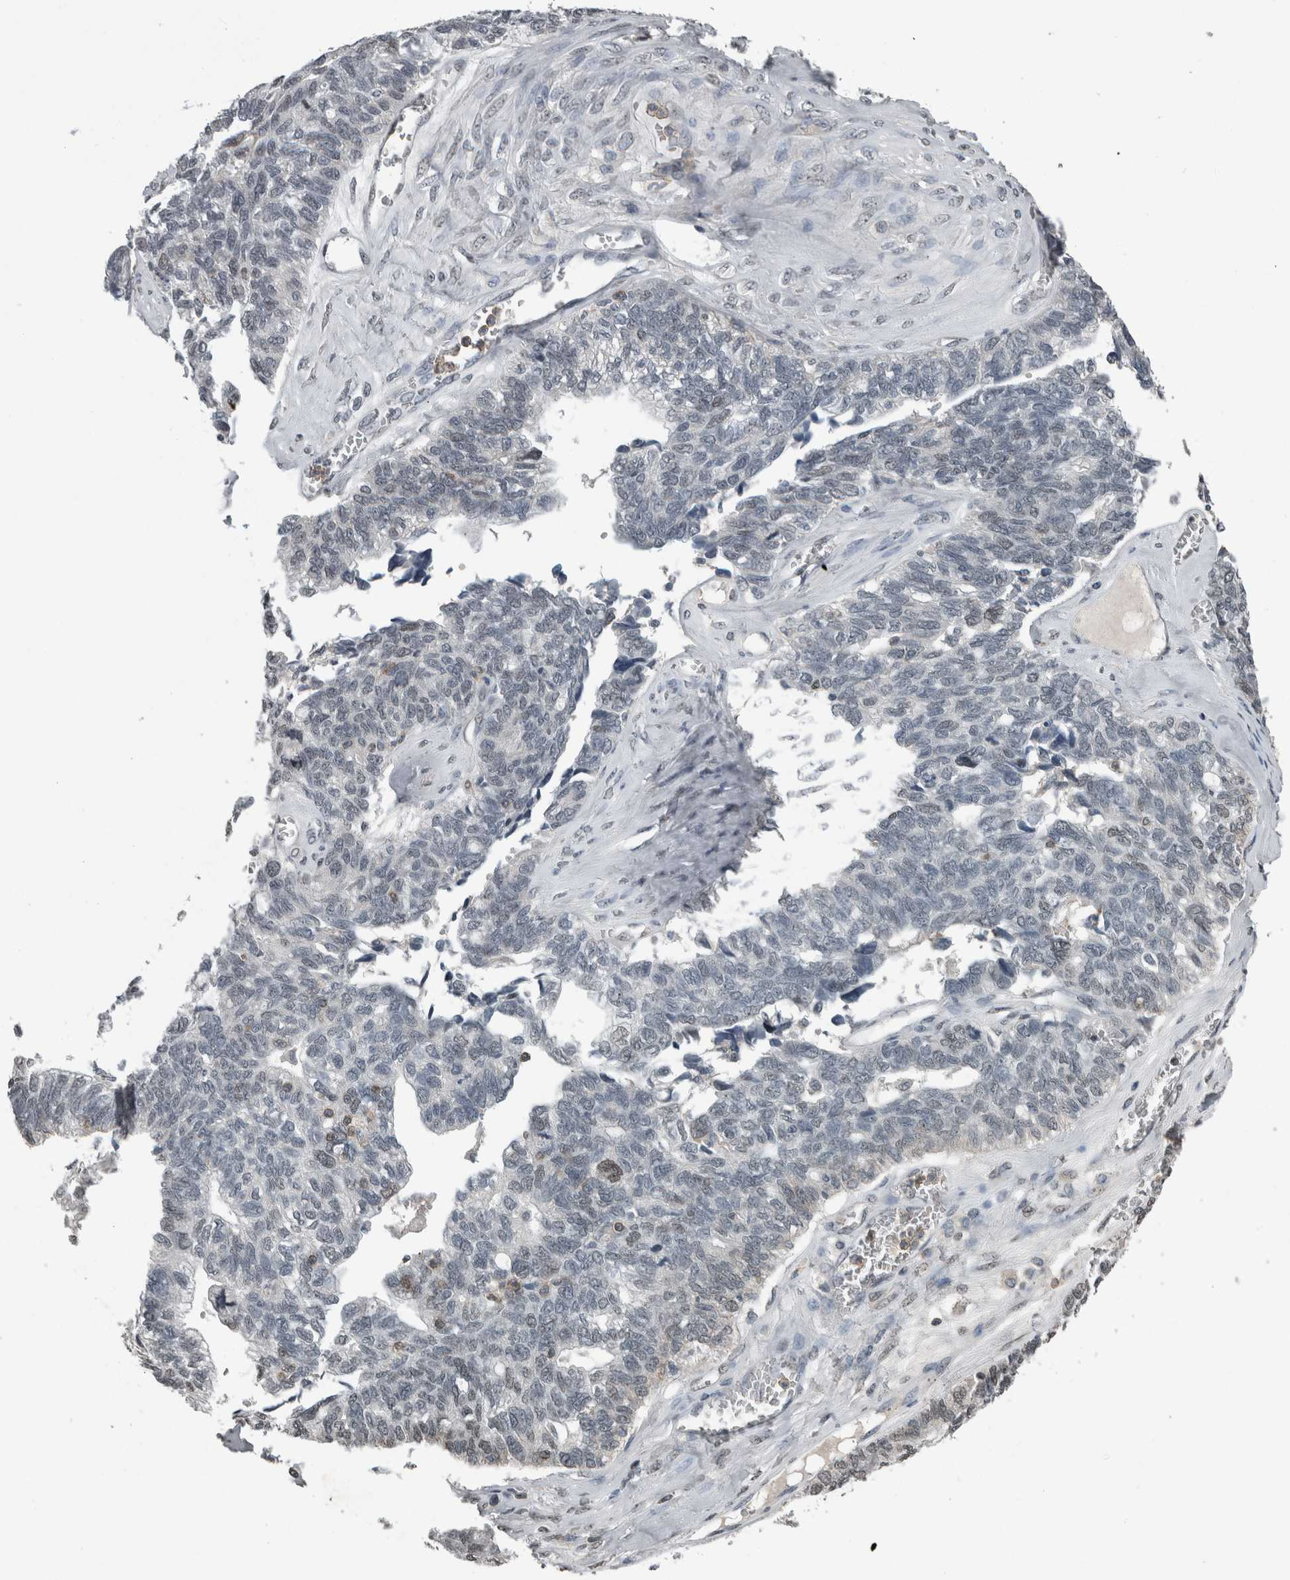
{"staining": {"intensity": "weak", "quantity": "<25%", "location": "nuclear"}, "tissue": "ovarian cancer", "cell_type": "Tumor cells", "image_type": "cancer", "snomed": [{"axis": "morphology", "description": "Cystadenocarcinoma, serous, NOS"}, {"axis": "topography", "description": "Ovary"}], "caption": "DAB immunohistochemical staining of ovarian serous cystadenocarcinoma exhibits no significant expression in tumor cells. (DAB immunohistochemistry (IHC) with hematoxylin counter stain).", "gene": "MAFF", "patient": {"sex": "female", "age": 79}}